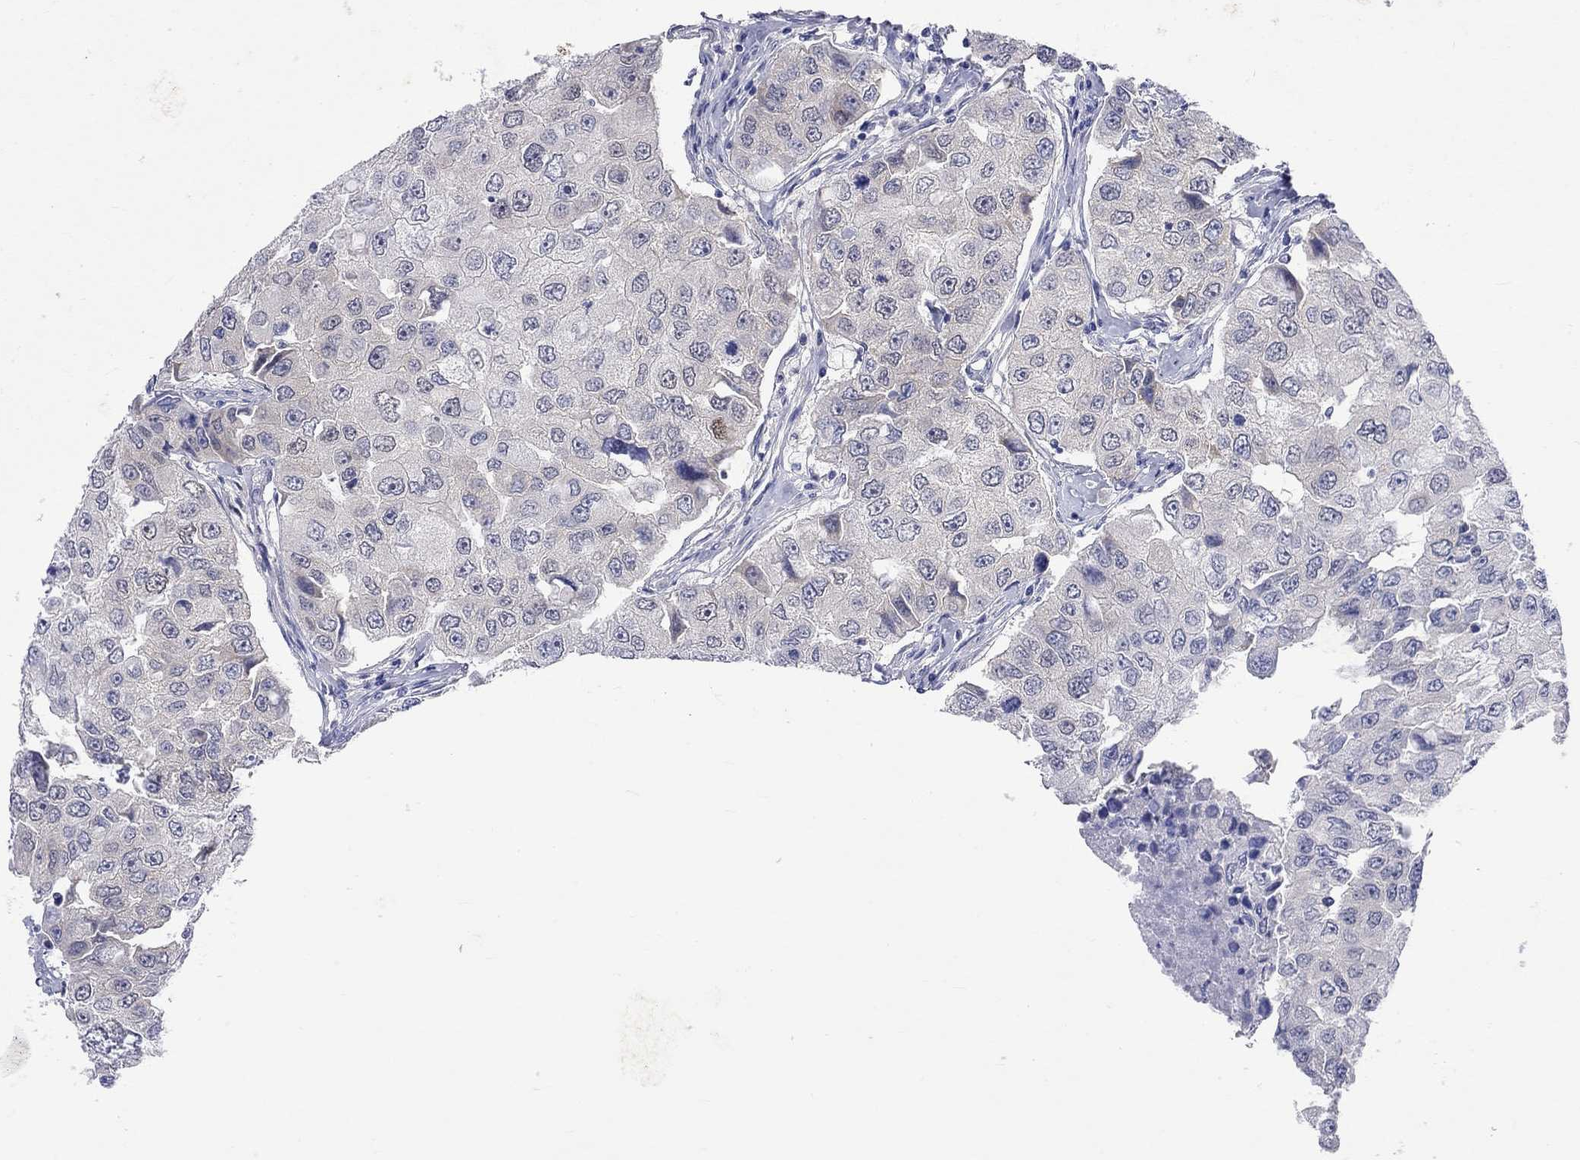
{"staining": {"intensity": "moderate", "quantity": "<25%", "location": "cytoplasmic/membranous"}, "tissue": "breast cancer", "cell_type": "Tumor cells", "image_type": "cancer", "snomed": [{"axis": "morphology", "description": "Duct carcinoma"}, {"axis": "topography", "description": "Breast"}], "caption": "DAB immunohistochemical staining of human breast cancer (intraductal carcinoma) demonstrates moderate cytoplasmic/membranous protein staining in about <25% of tumor cells. Using DAB (brown) and hematoxylin (blue) stains, captured at high magnification using brightfield microscopy.", "gene": "CERS1", "patient": {"sex": "female", "age": 27}}